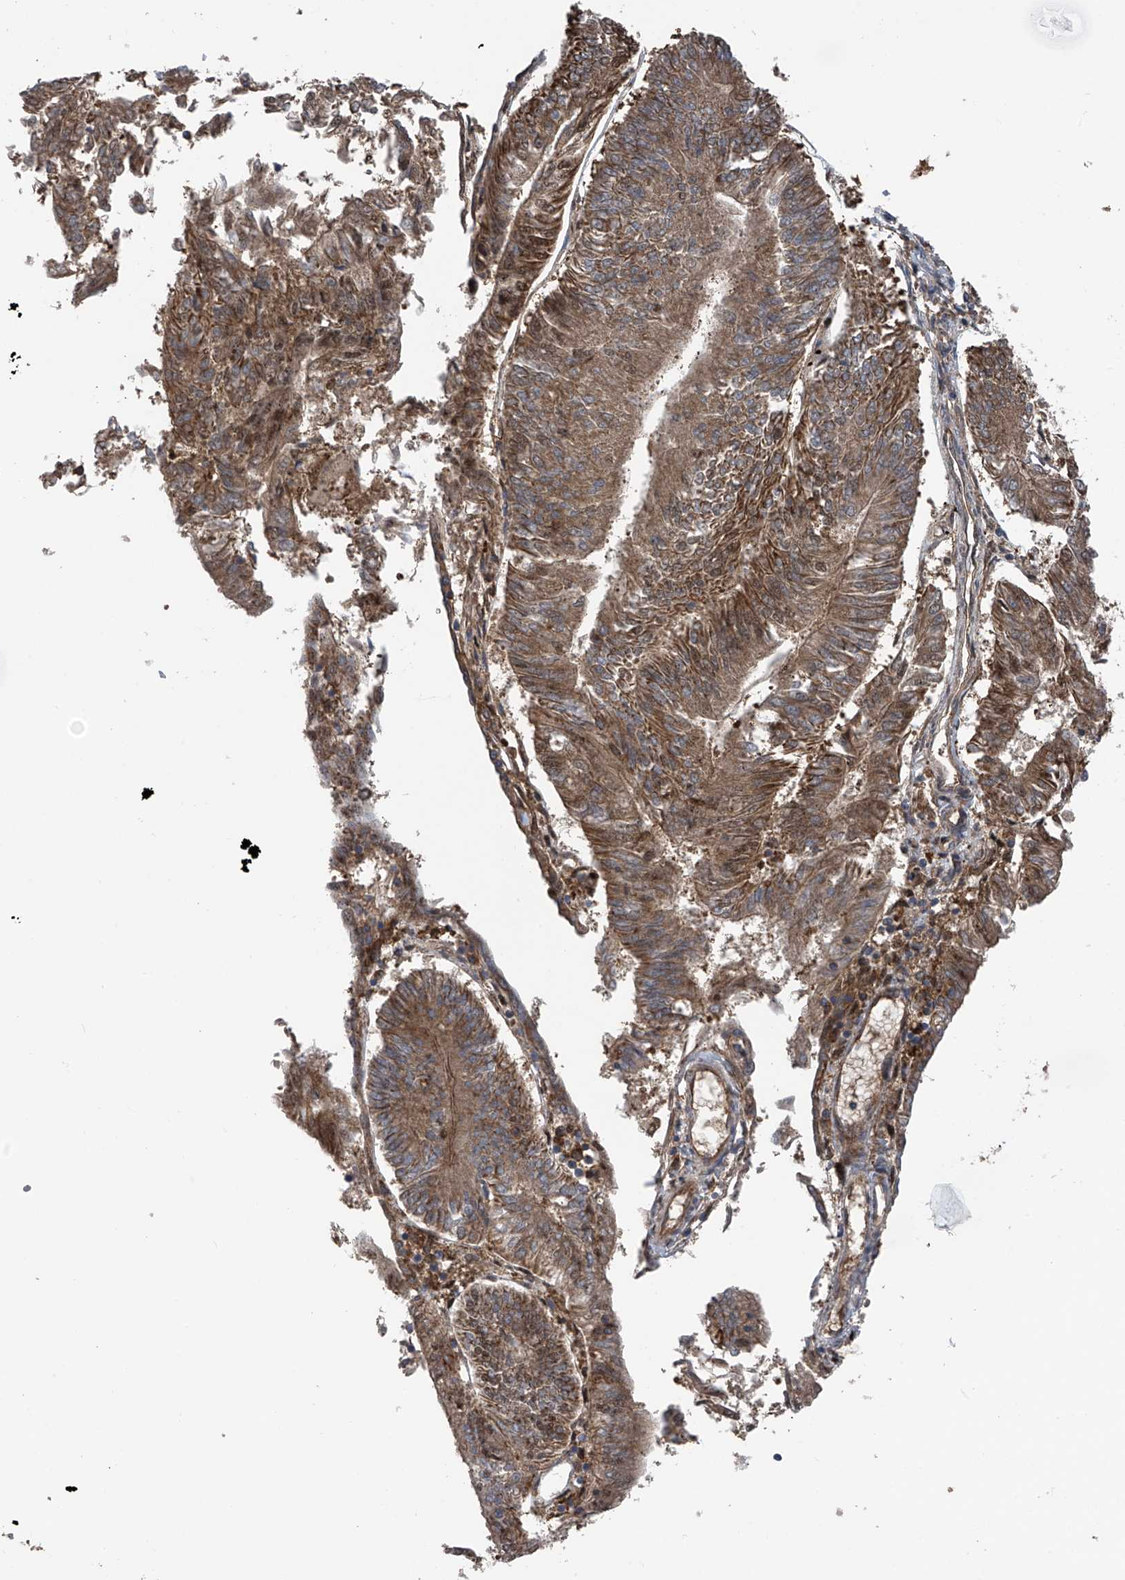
{"staining": {"intensity": "moderate", "quantity": ">75%", "location": "cytoplasmic/membranous"}, "tissue": "endometrial cancer", "cell_type": "Tumor cells", "image_type": "cancer", "snomed": [{"axis": "morphology", "description": "Adenocarcinoma, NOS"}, {"axis": "topography", "description": "Endometrium"}], "caption": "Moderate cytoplasmic/membranous staining is identified in approximately >75% of tumor cells in adenocarcinoma (endometrial).", "gene": "CHPF", "patient": {"sex": "female", "age": 58}}